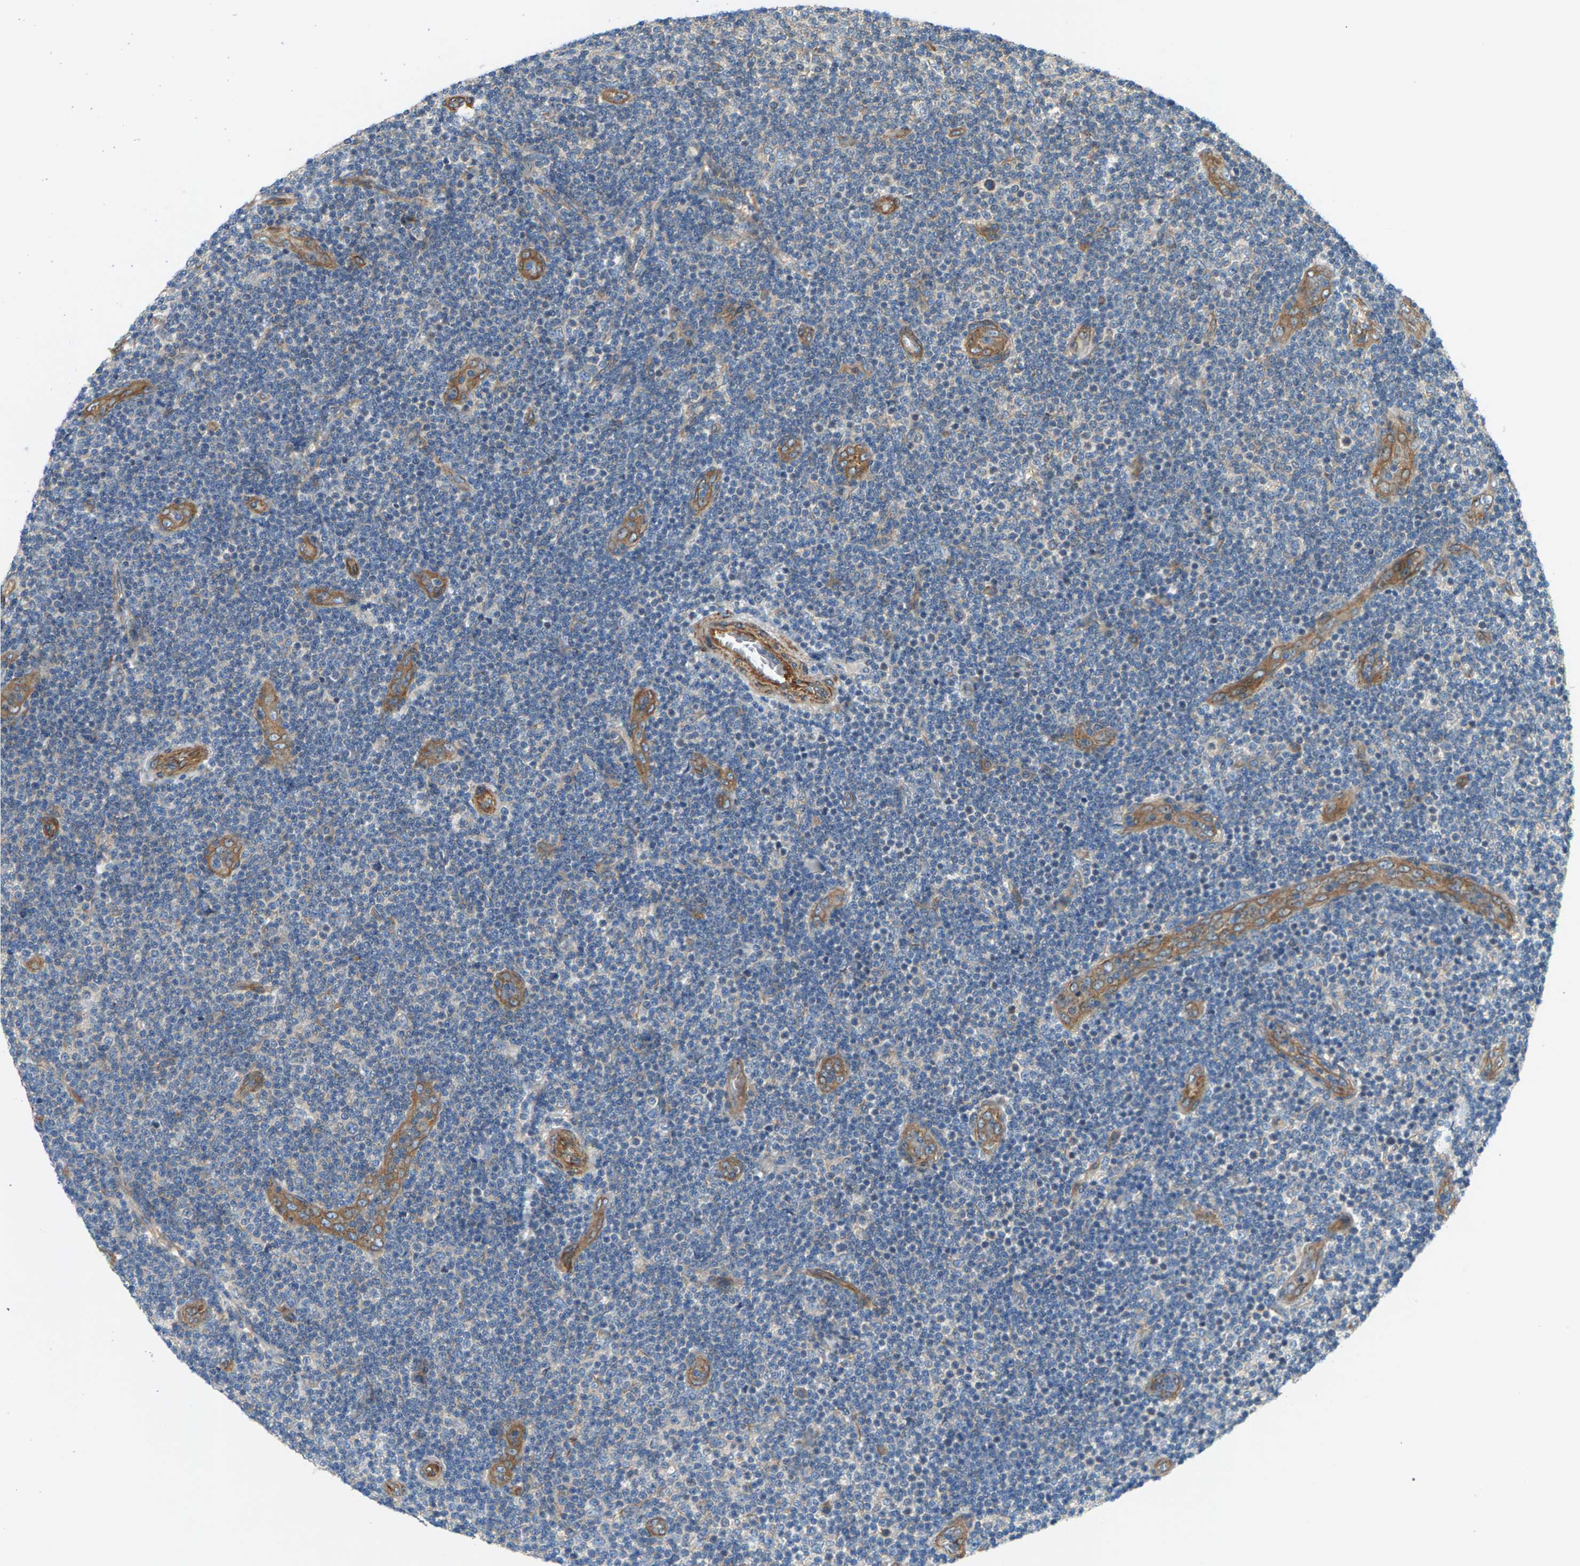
{"staining": {"intensity": "negative", "quantity": "none", "location": "none"}, "tissue": "lymphoma", "cell_type": "Tumor cells", "image_type": "cancer", "snomed": [{"axis": "morphology", "description": "Malignant lymphoma, non-Hodgkin's type, Low grade"}, {"axis": "topography", "description": "Lymph node"}], "caption": "Tumor cells are negative for brown protein staining in malignant lymphoma, non-Hodgkin's type (low-grade). (Immunohistochemistry, brightfield microscopy, high magnification).", "gene": "PDCL", "patient": {"sex": "male", "age": 83}}